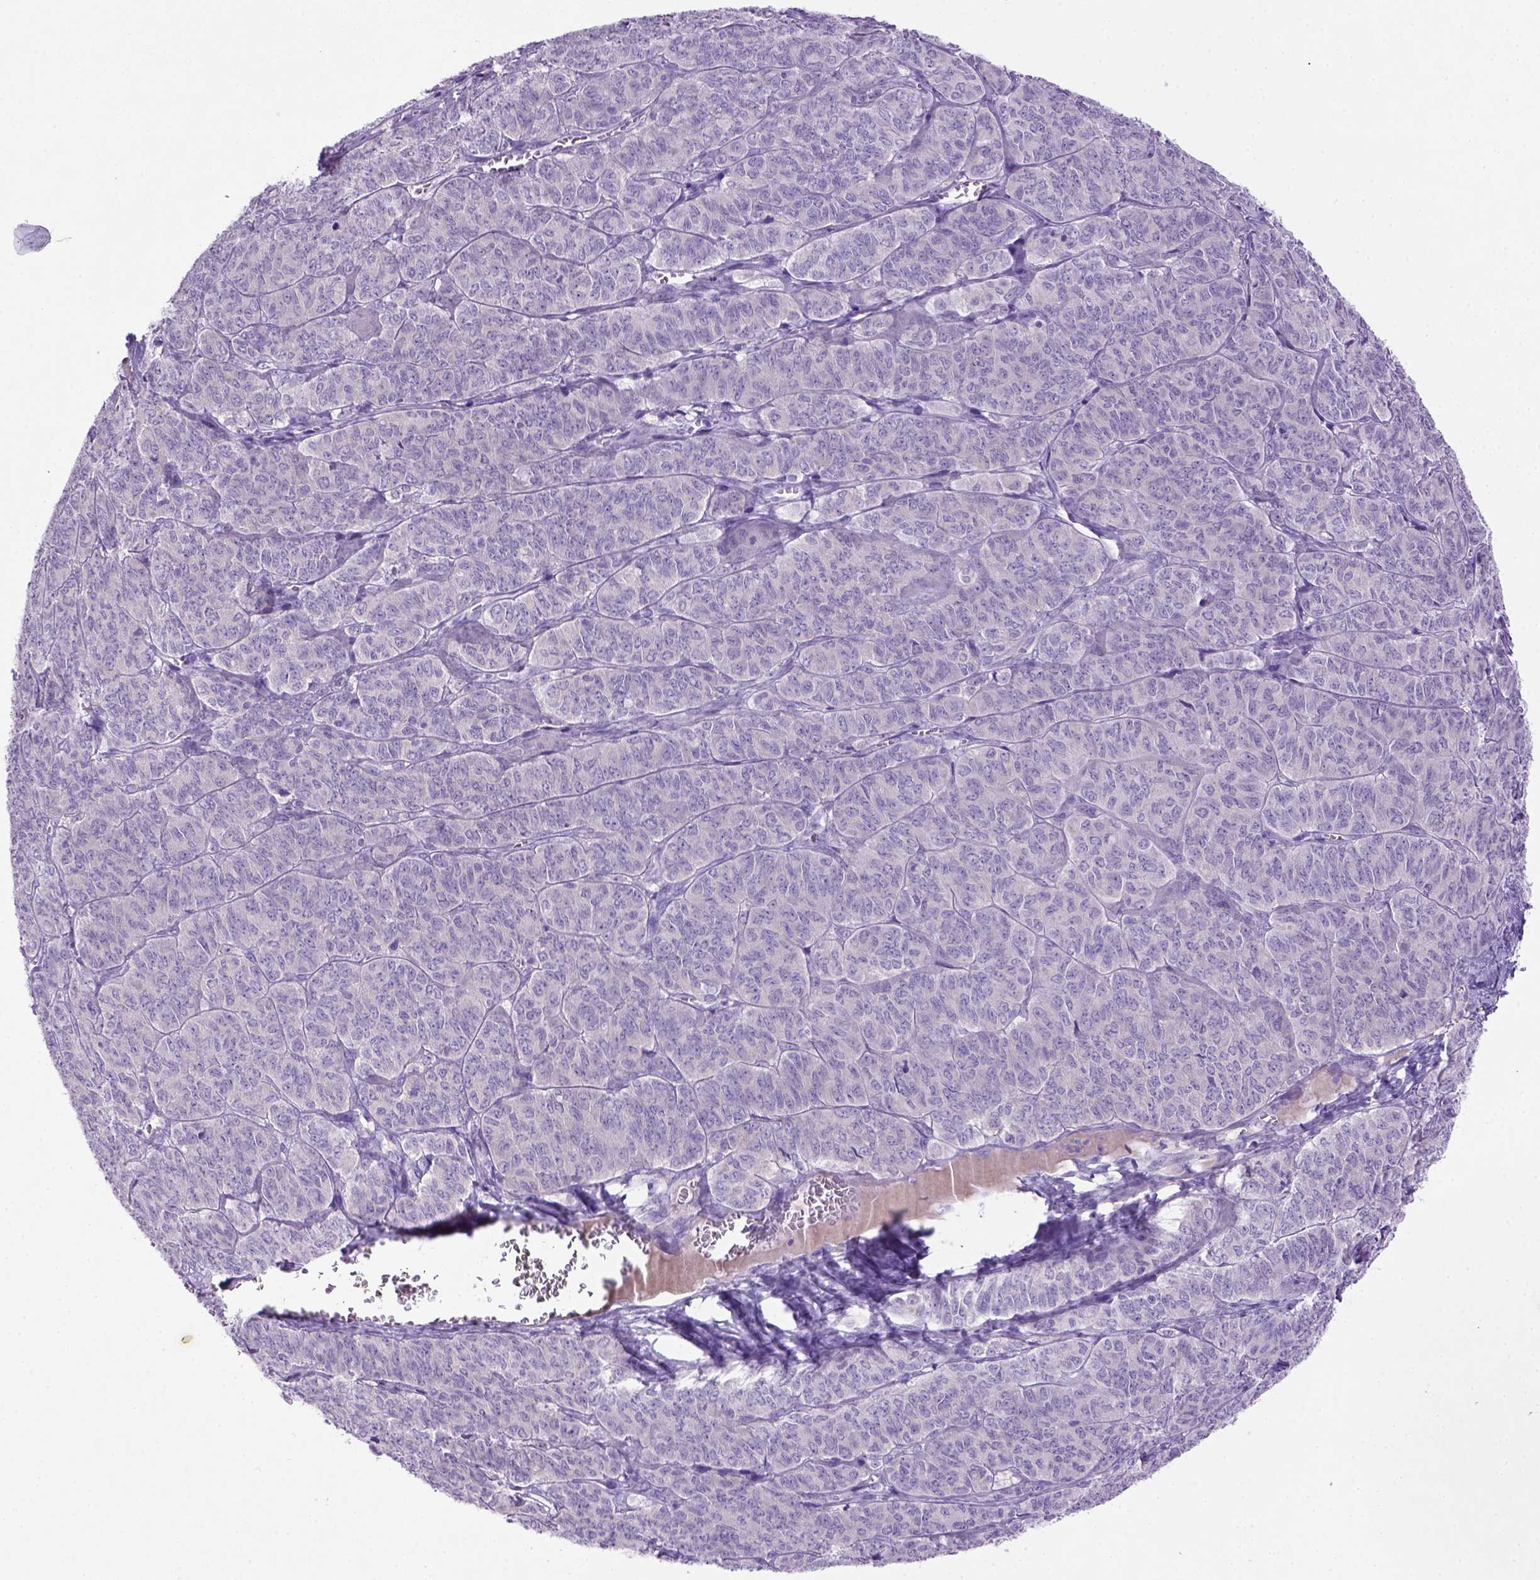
{"staining": {"intensity": "negative", "quantity": "none", "location": "none"}, "tissue": "ovarian cancer", "cell_type": "Tumor cells", "image_type": "cancer", "snomed": [{"axis": "morphology", "description": "Carcinoma, endometroid"}, {"axis": "topography", "description": "Ovary"}], "caption": "This is an IHC image of ovarian cancer (endometroid carcinoma). There is no positivity in tumor cells.", "gene": "SIRPD", "patient": {"sex": "female", "age": 80}}